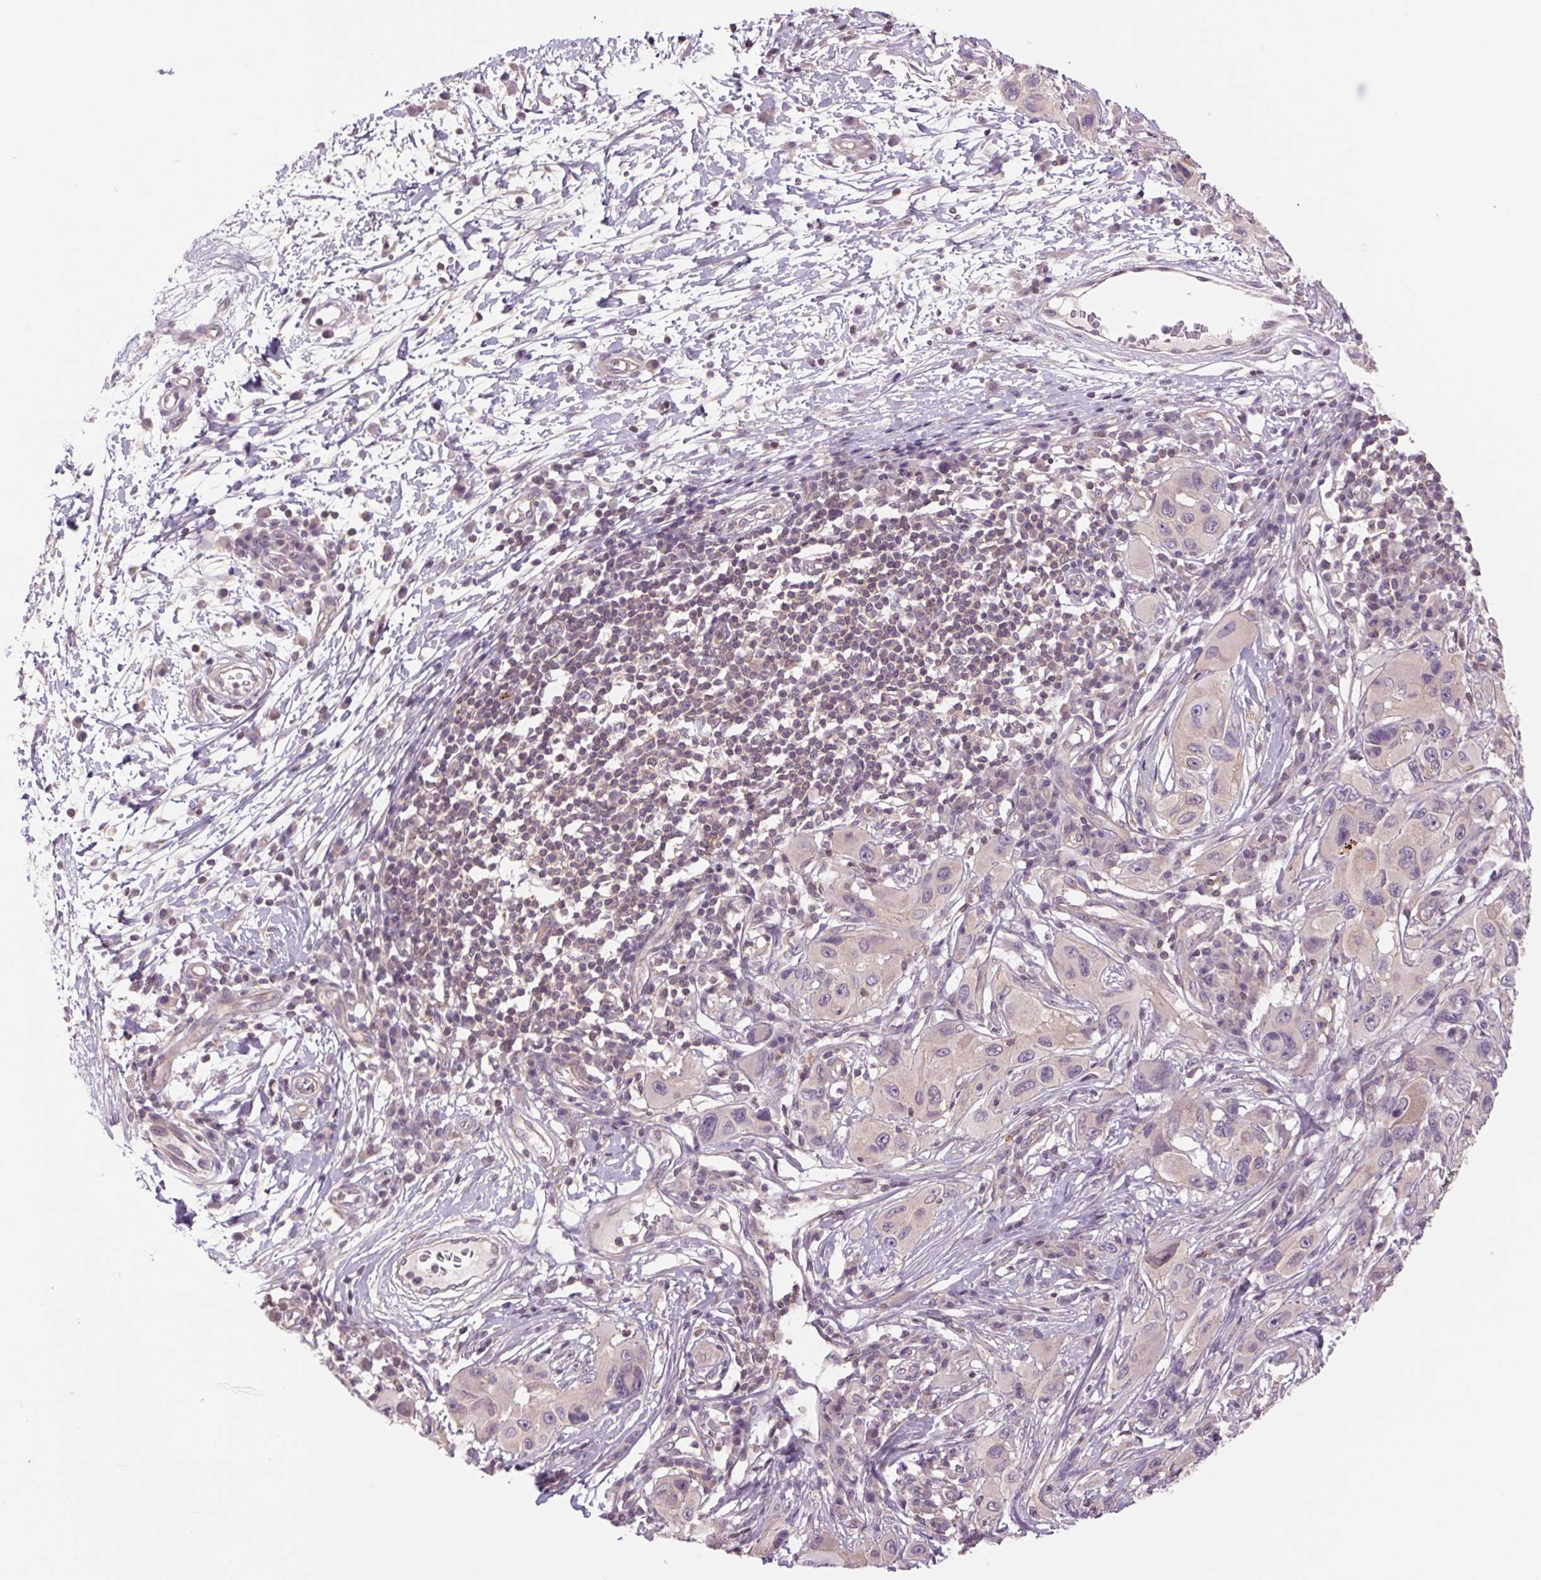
{"staining": {"intensity": "negative", "quantity": "none", "location": "none"}, "tissue": "melanoma", "cell_type": "Tumor cells", "image_type": "cancer", "snomed": [{"axis": "morphology", "description": "Malignant melanoma, NOS"}, {"axis": "topography", "description": "Skin"}], "caption": "Malignant melanoma was stained to show a protein in brown. There is no significant staining in tumor cells.", "gene": "SH3RF2", "patient": {"sex": "male", "age": 53}}